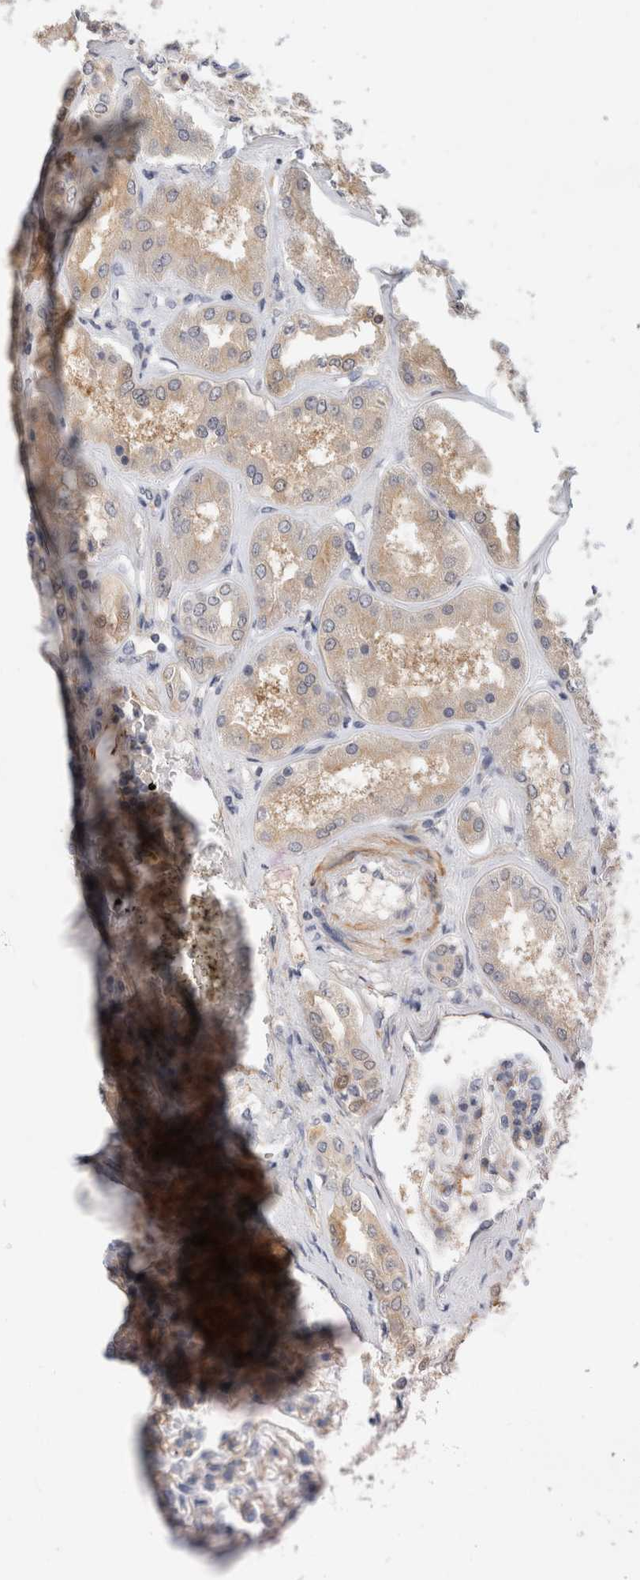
{"staining": {"intensity": "weak", "quantity": "<25%", "location": "cytoplasmic/membranous"}, "tissue": "kidney", "cell_type": "Cells in glomeruli", "image_type": "normal", "snomed": [{"axis": "morphology", "description": "Normal tissue, NOS"}, {"axis": "topography", "description": "Kidney"}], "caption": "High magnification brightfield microscopy of normal kidney stained with DAB (3,3'-diaminobenzidine) (brown) and counterstained with hematoxylin (blue): cells in glomeruli show no significant staining. (DAB (3,3'-diaminobenzidine) immunohistochemistry (IHC) visualized using brightfield microscopy, high magnification).", "gene": "PGM1", "patient": {"sex": "female", "age": 56}}